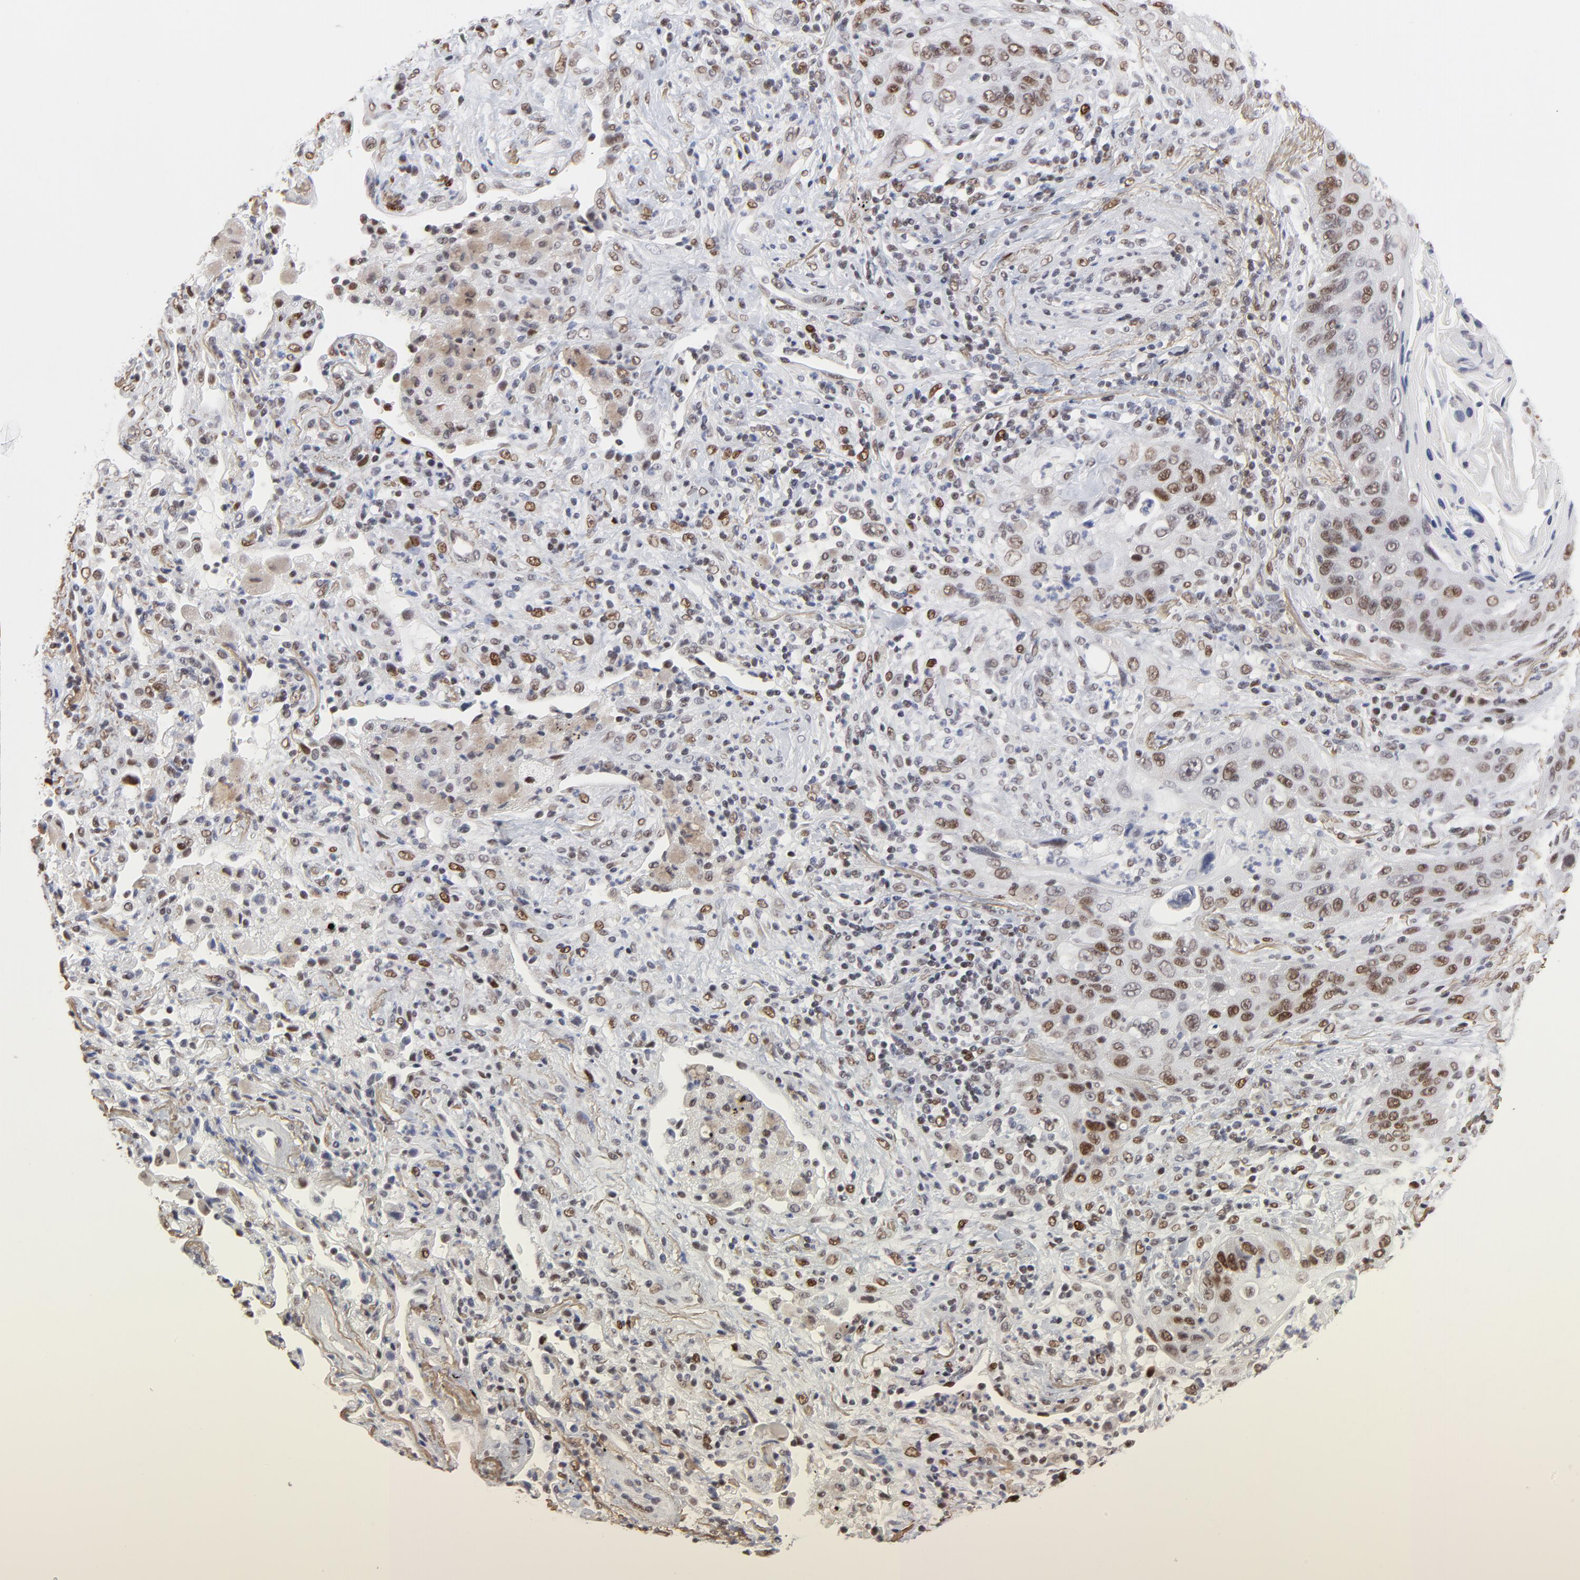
{"staining": {"intensity": "weak", "quantity": "25%-75%", "location": "nuclear"}, "tissue": "lung cancer", "cell_type": "Tumor cells", "image_type": "cancer", "snomed": [{"axis": "morphology", "description": "Squamous cell carcinoma, NOS"}, {"axis": "topography", "description": "Lung"}], "caption": "Human lung cancer stained with a brown dye shows weak nuclear positive expression in about 25%-75% of tumor cells.", "gene": "OGFOD1", "patient": {"sex": "female", "age": 67}}